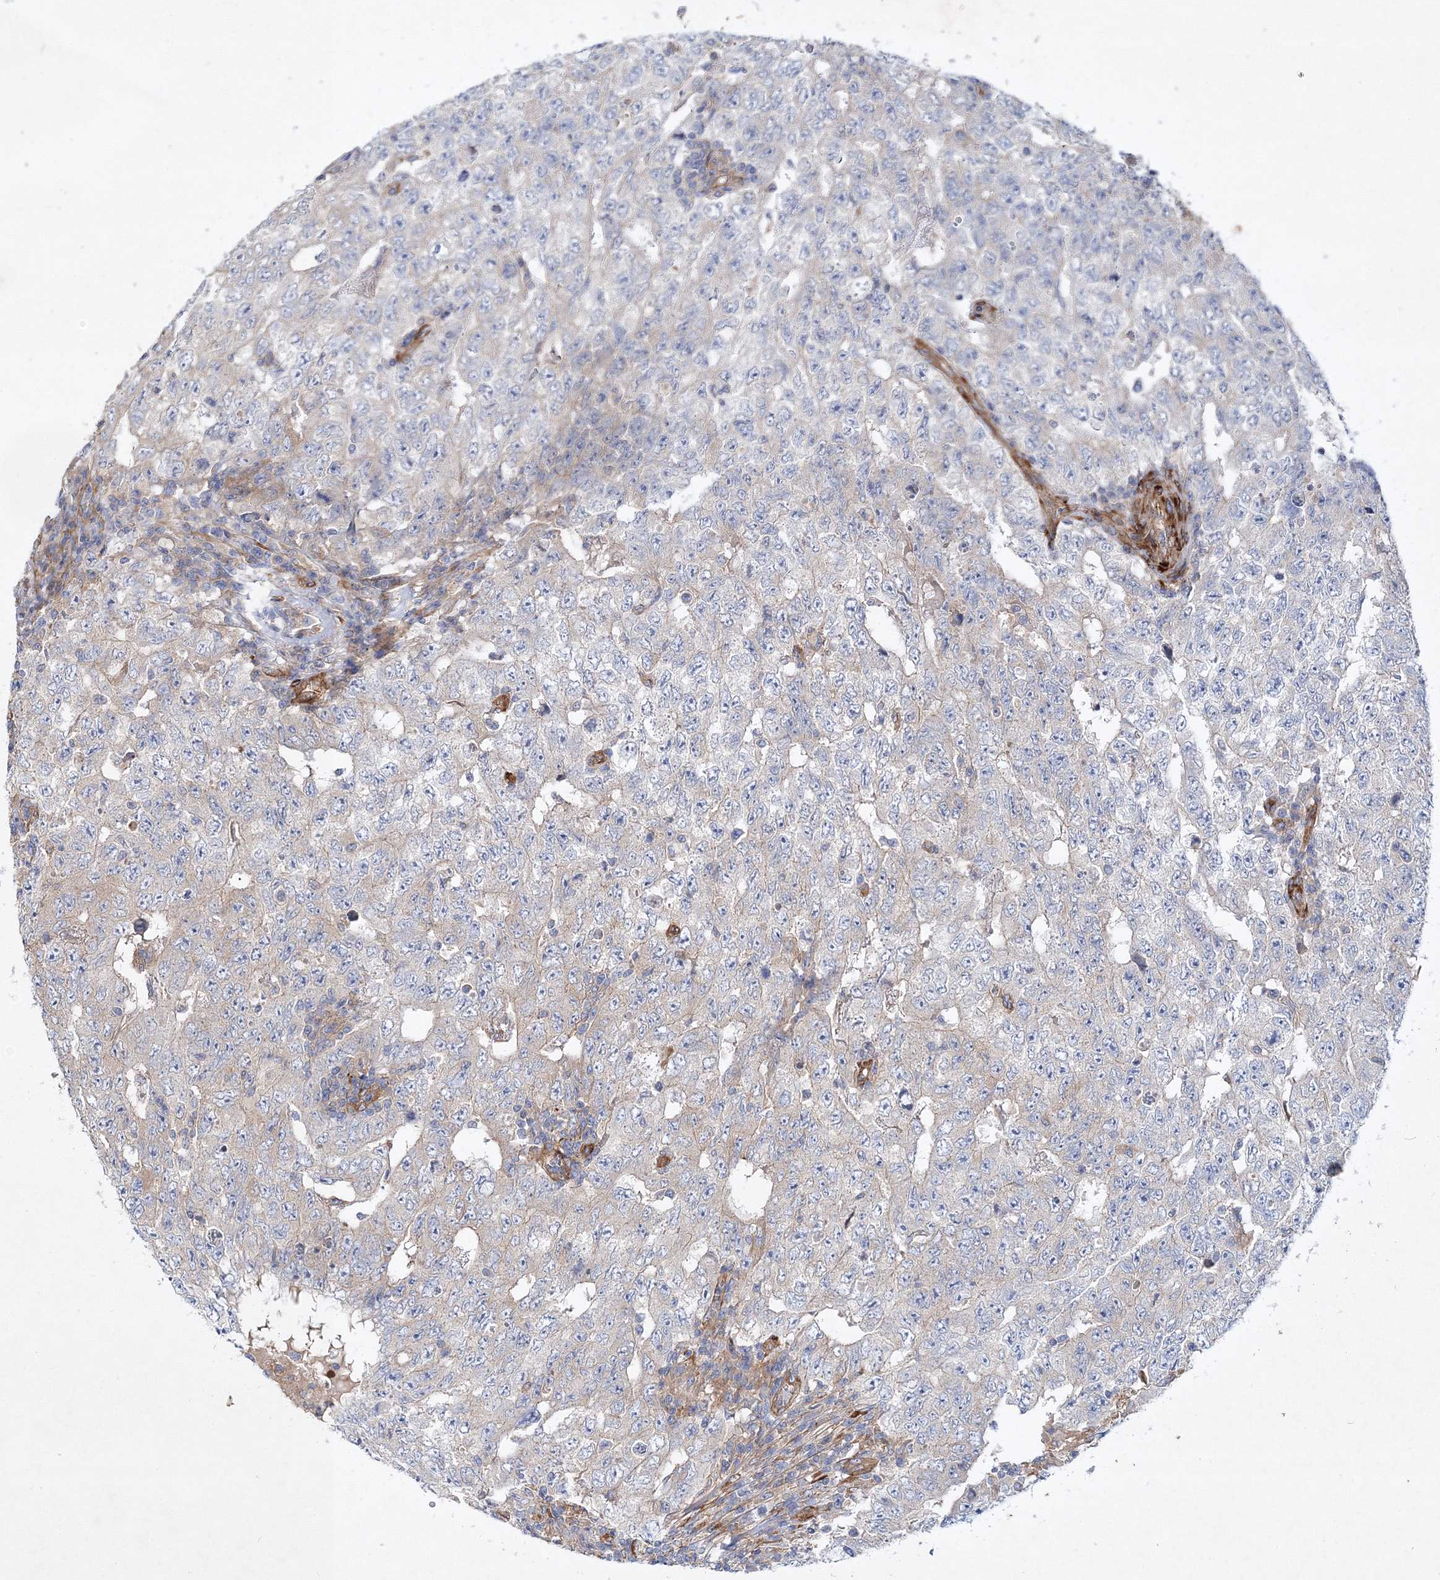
{"staining": {"intensity": "moderate", "quantity": "<25%", "location": "cytoplasmic/membranous"}, "tissue": "testis cancer", "cell_type": "Tumor cells", "image_type": "cancer", "snomed": [{"axis": "morphology", "description": "Carcinoma, Embryonal, NOS"}, {"axis": "topography", "description": "Testis"}], "caption": "High-magnification brightfield microscopy of testis embryonal carcinoma stained with DAB (3,3'-diaminobenzidine) (brown) and counterstained with hematoxylin (blue). tumor cells exhibit moderate cytoplasmic/membranous expression is appreciated in about<25% of cells.", "gene": "ZFYVE16", "patient": {"sex": "male", "age": 26}}